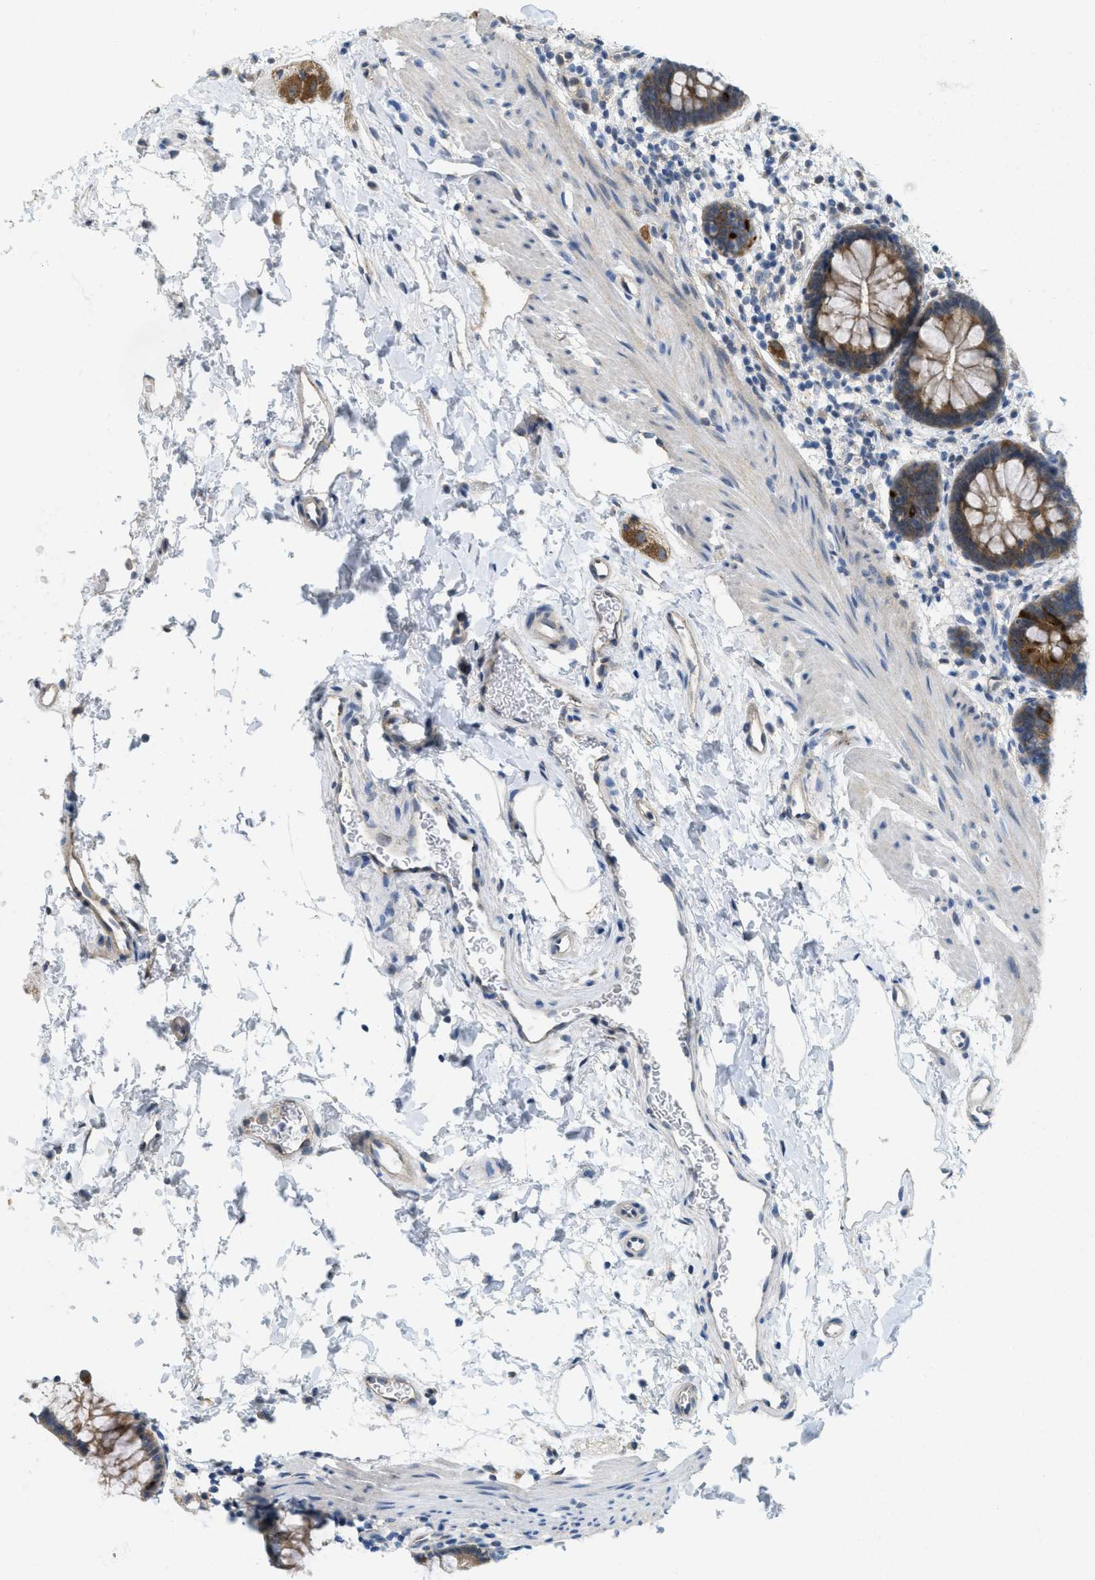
{"staining": {"intensity": "moderate", "quantity": ">75%", "location": "cytoplasmic/membranous"}, "tissue": "rectum", "cell_type": "Glandular cells", "image_type": "normal", "snomed": [{"axis": "morphology", "description": "Normal tissue, NOS"}, {"axis": "topography", "description": "Rectum"}], "caption": "Immunohistochemistry (IHC) micrograph of benign rectum stained for a protein (brown), which shows medium levels of moderate cytoplasmic/membranous staining in approximately >75% of glandular cells.", "gene": "ZFYVE9", "patient": {"sex": "female", "age": 24}}